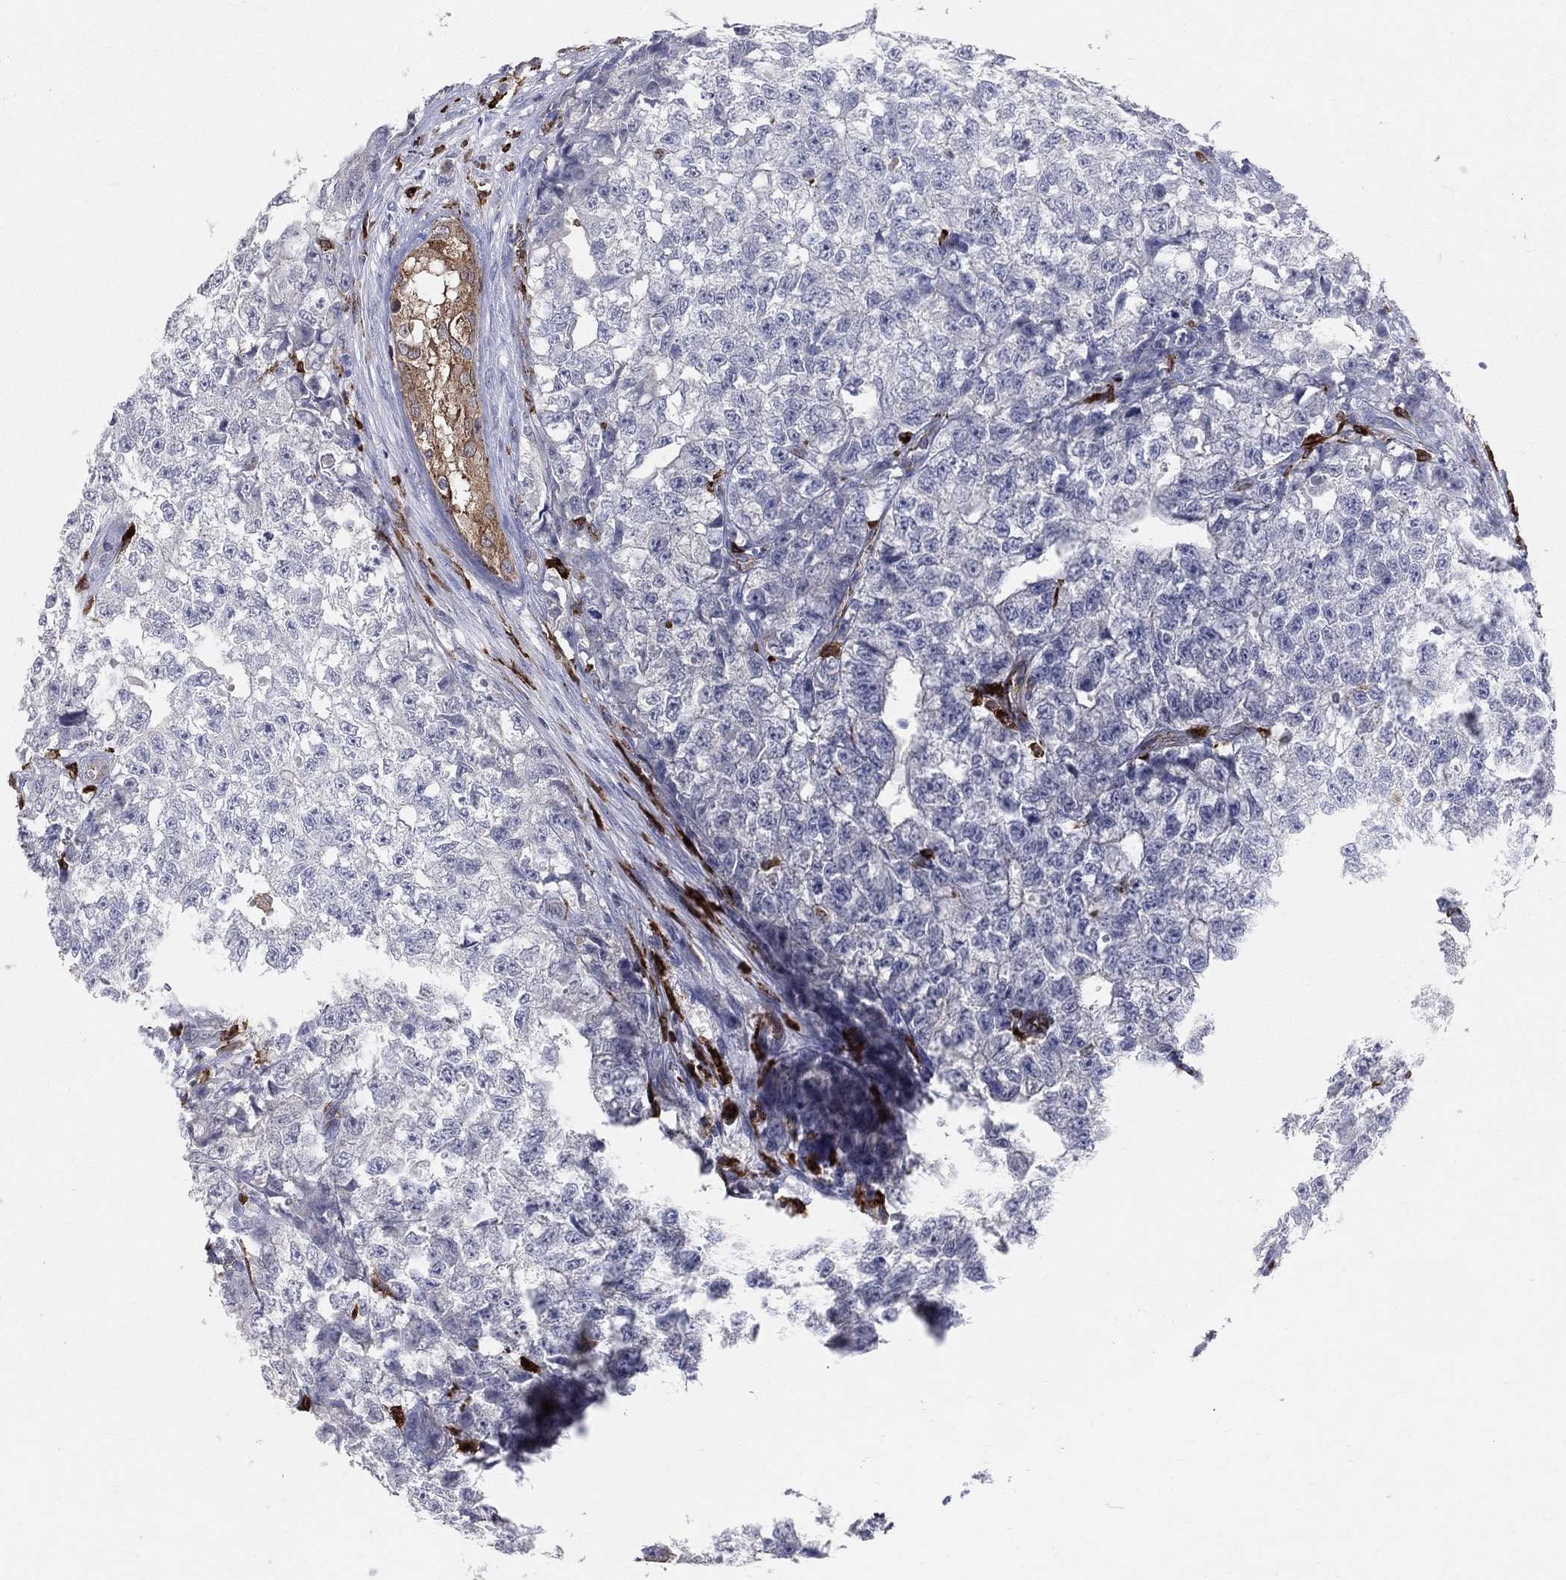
{"staining": {"intensity": "negative", "quantity": "none", "location": "none"}, "tissue": "testis cancer", "cell_type": "Tumor cells", "image_type": "cancer", "snomed": [{"axis": "morphology", "description": "Seminoma, NOS"}, {"axis": "morphology", "description": "Carcinoma, Embryonal, NOS"}, {"axis": "topography", "description": "Testis"}], "caption": "Embryonal carcinoma (testis) stained for a protein using IHC displays no expression tumor cells.", "gene": "CD74", "patient": {"sex": "male", "age": 22}}